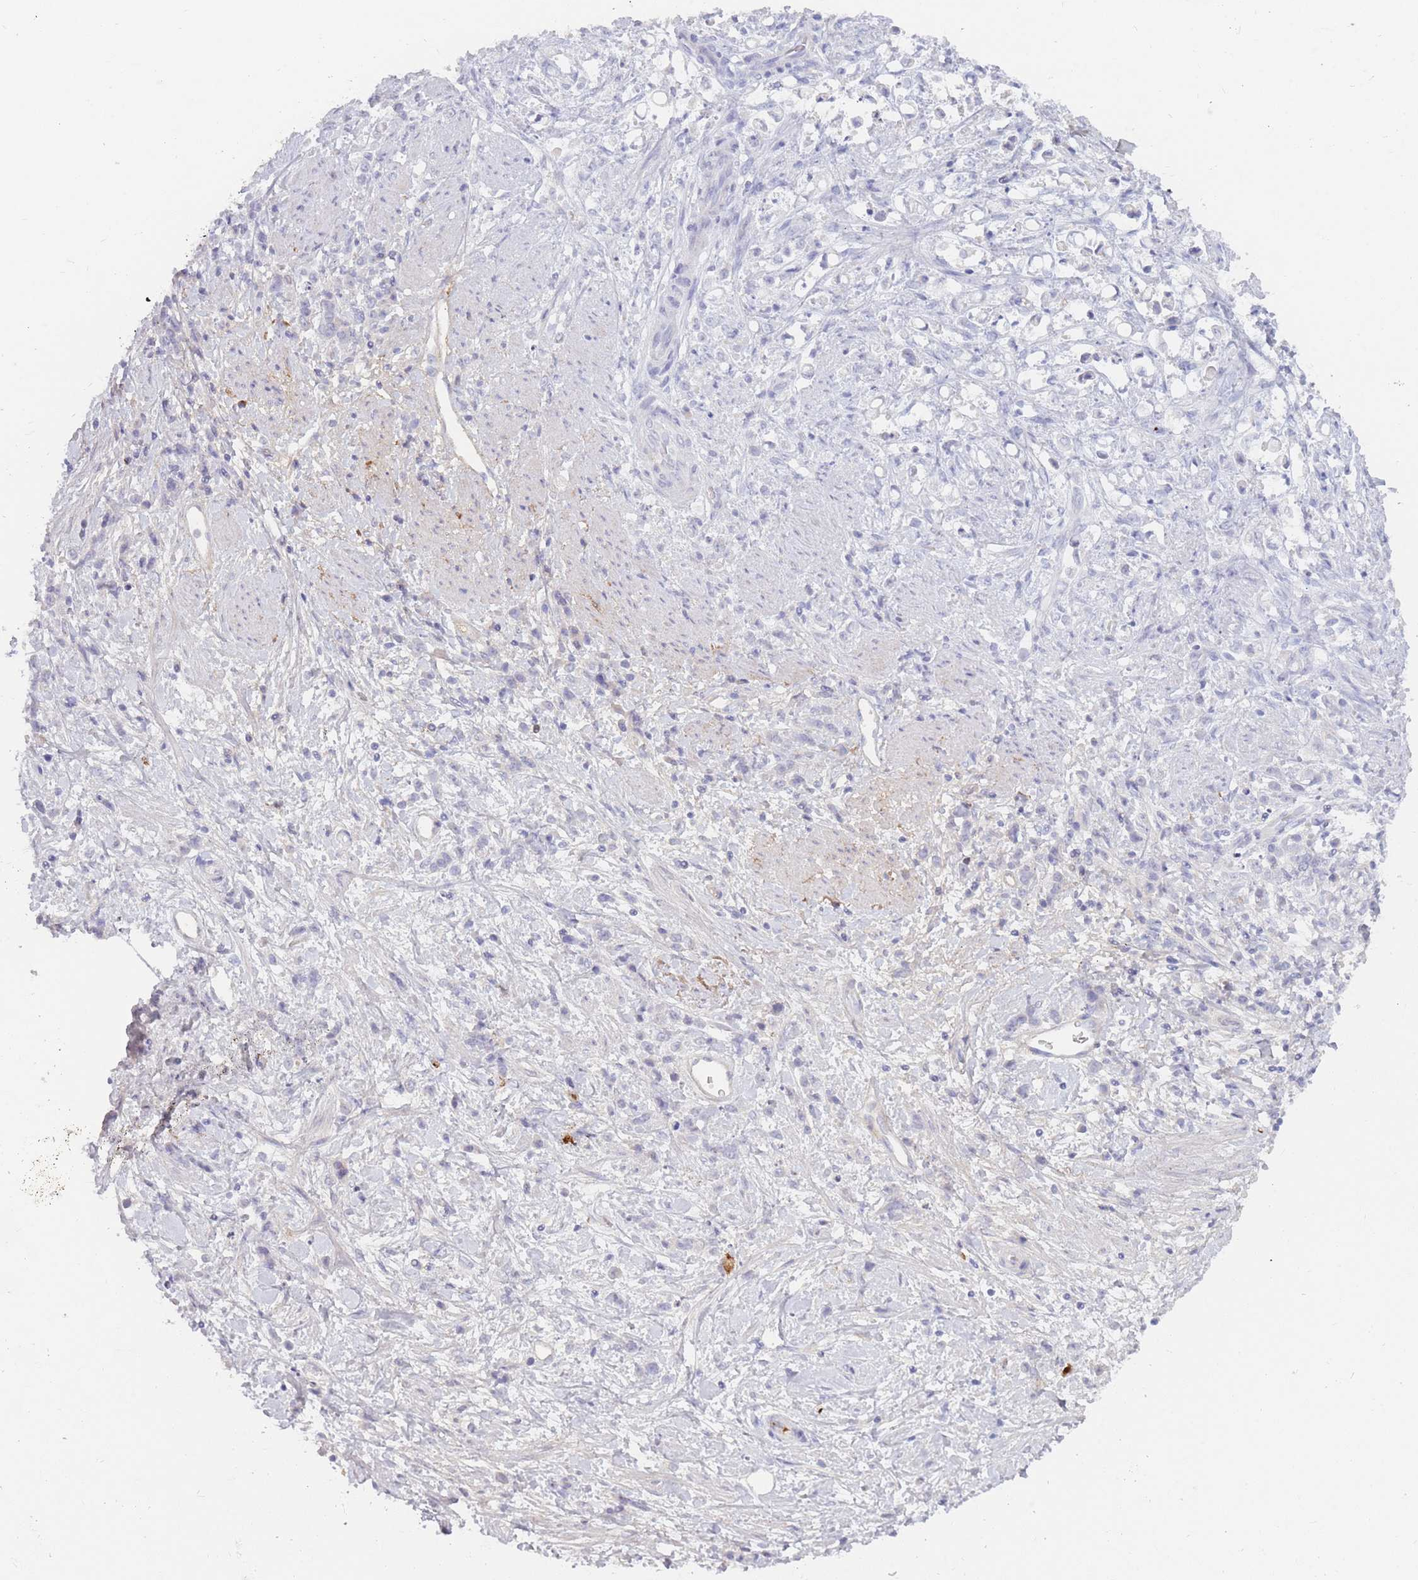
{"staining": {"intensity": "negative", "quantity": "none", "location": "none"}, "tissue": "stomach cancer", "cell_type": "Tumor cells", "image_type": "cancer", "snomed": [{"axis": "morphology", "description": "Adenocarcinoma, NOS"}, {"axis": "topography", "description": "Stomach"}], "caption": "IHC of human stomach cancer exhibits no staining in tumor cells.", "gene": "PRG4", "patient": {"sex": "female", "age": 60}}